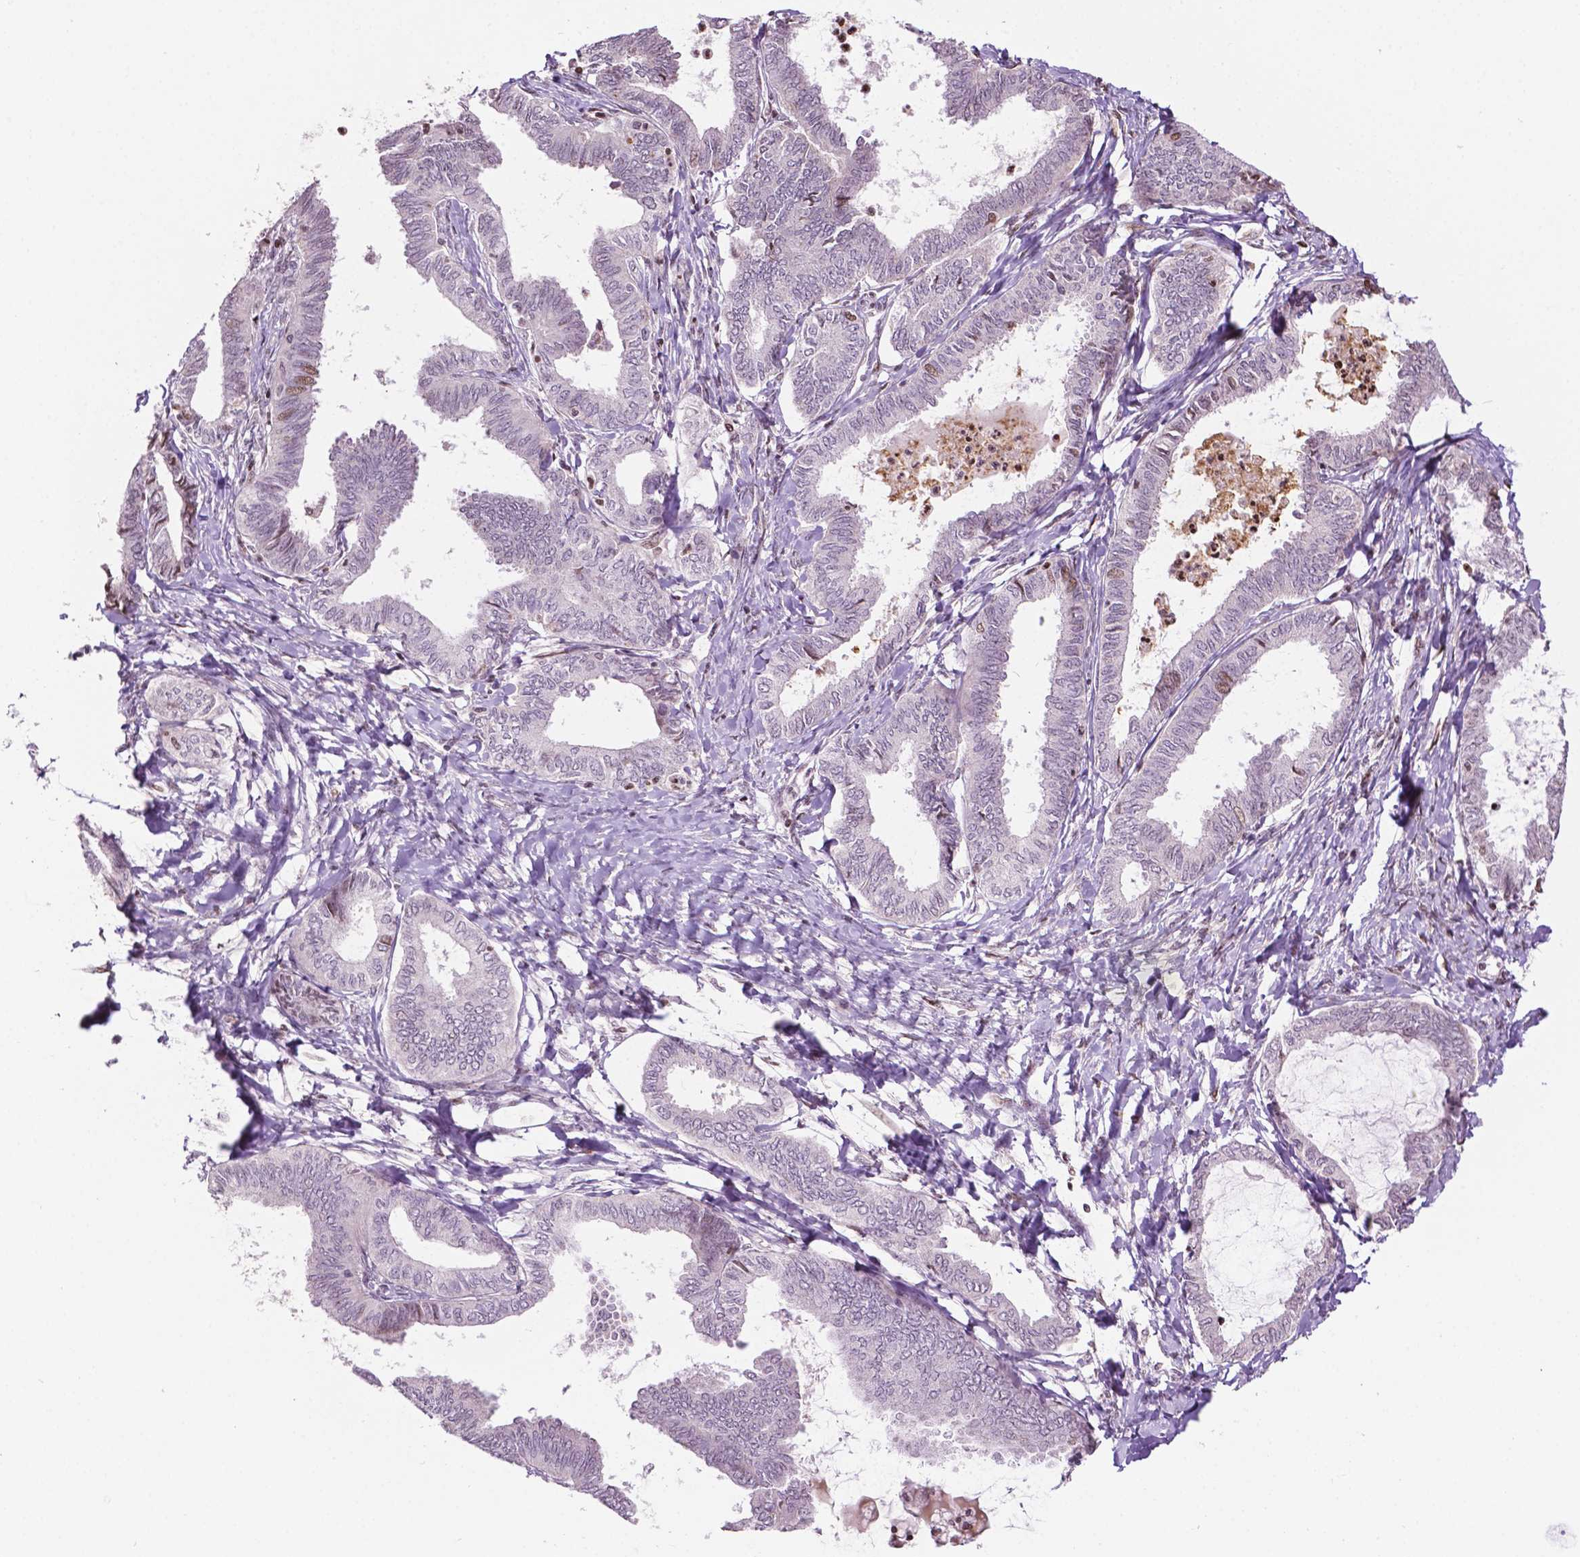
{"staining": {"intensity": "negative", "quantity": "none", "location": "none"}, "tissue": "ovarian cancer", "cell_type": "Tumor cells", "image_type": "cancer", "snomed": [{"axis": "morphology", "description": "Carcinoma, endometroid"}, {"axis": "topography", "description": "Ovary"}], "caption": "This is an IHC image of human ovarian cancer (endometroid carcinoma). There is no positivity in tumor cells.", "gene": "PTPN18", "patient": {"sex": "female", "age": 70}}